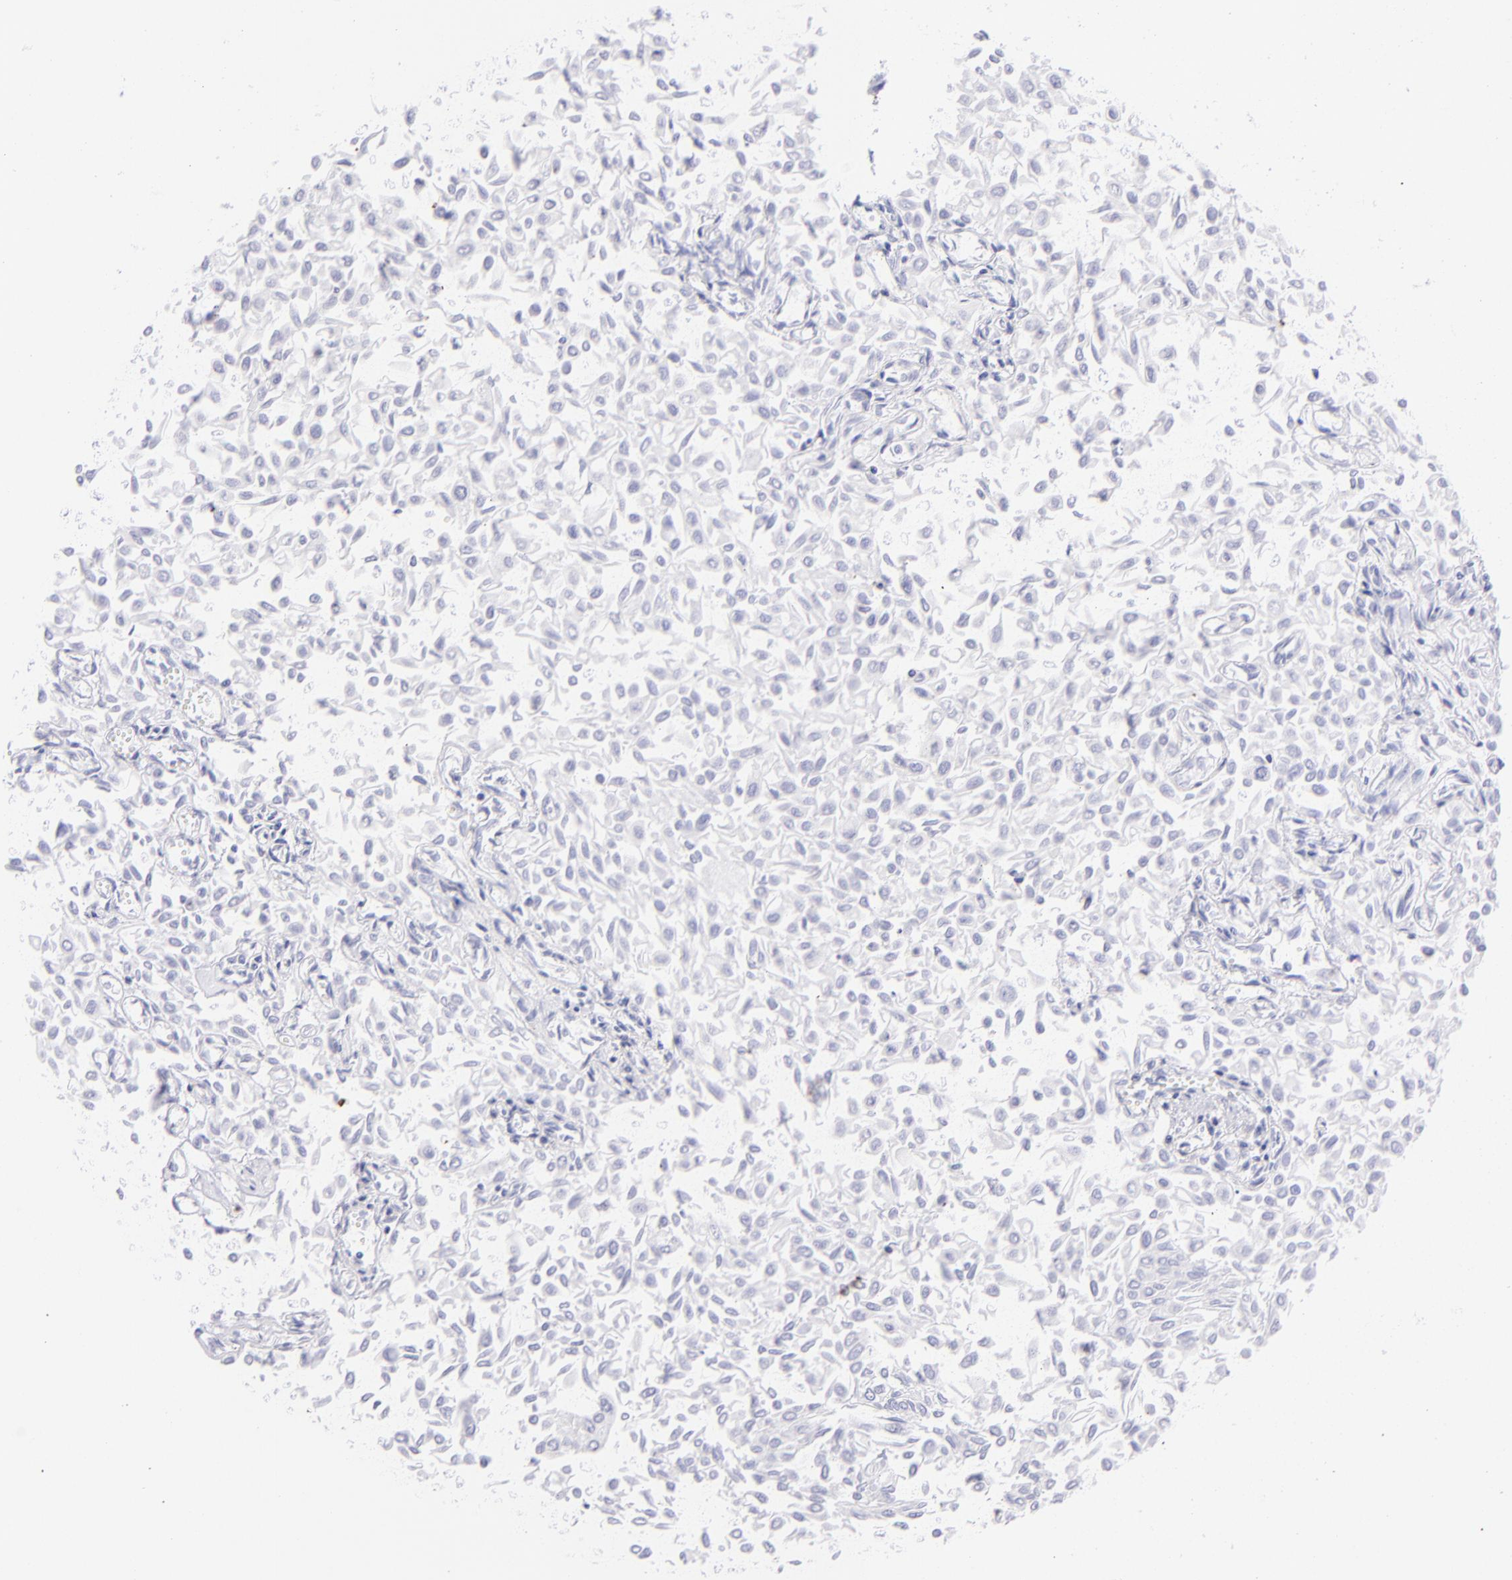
{"staining": {"intensity": "negative", "quantity": "none", "location": "none"}, "tissue": "urothelial cancer", "cell_type": "Tumor cells", "image_type": "cancer", "snomed": [{"axis": "morphology", "description": "Urothelial carcinoma, Low grade"}, {"axis": "topography", "description": "Urinary bladder"}], "caption": "A high-resolution micrograph shows immunohistochemistry (IHC) staining of low-grade urothelial carcinoma, which exhibits no significant positivity in tumor cells. (Brightfield microscopy of DAB (3,3'-diaminobenzidine) IHC at high magnification).", "gene": "CD69", "patient": {"sex": "male", "age": 64}}